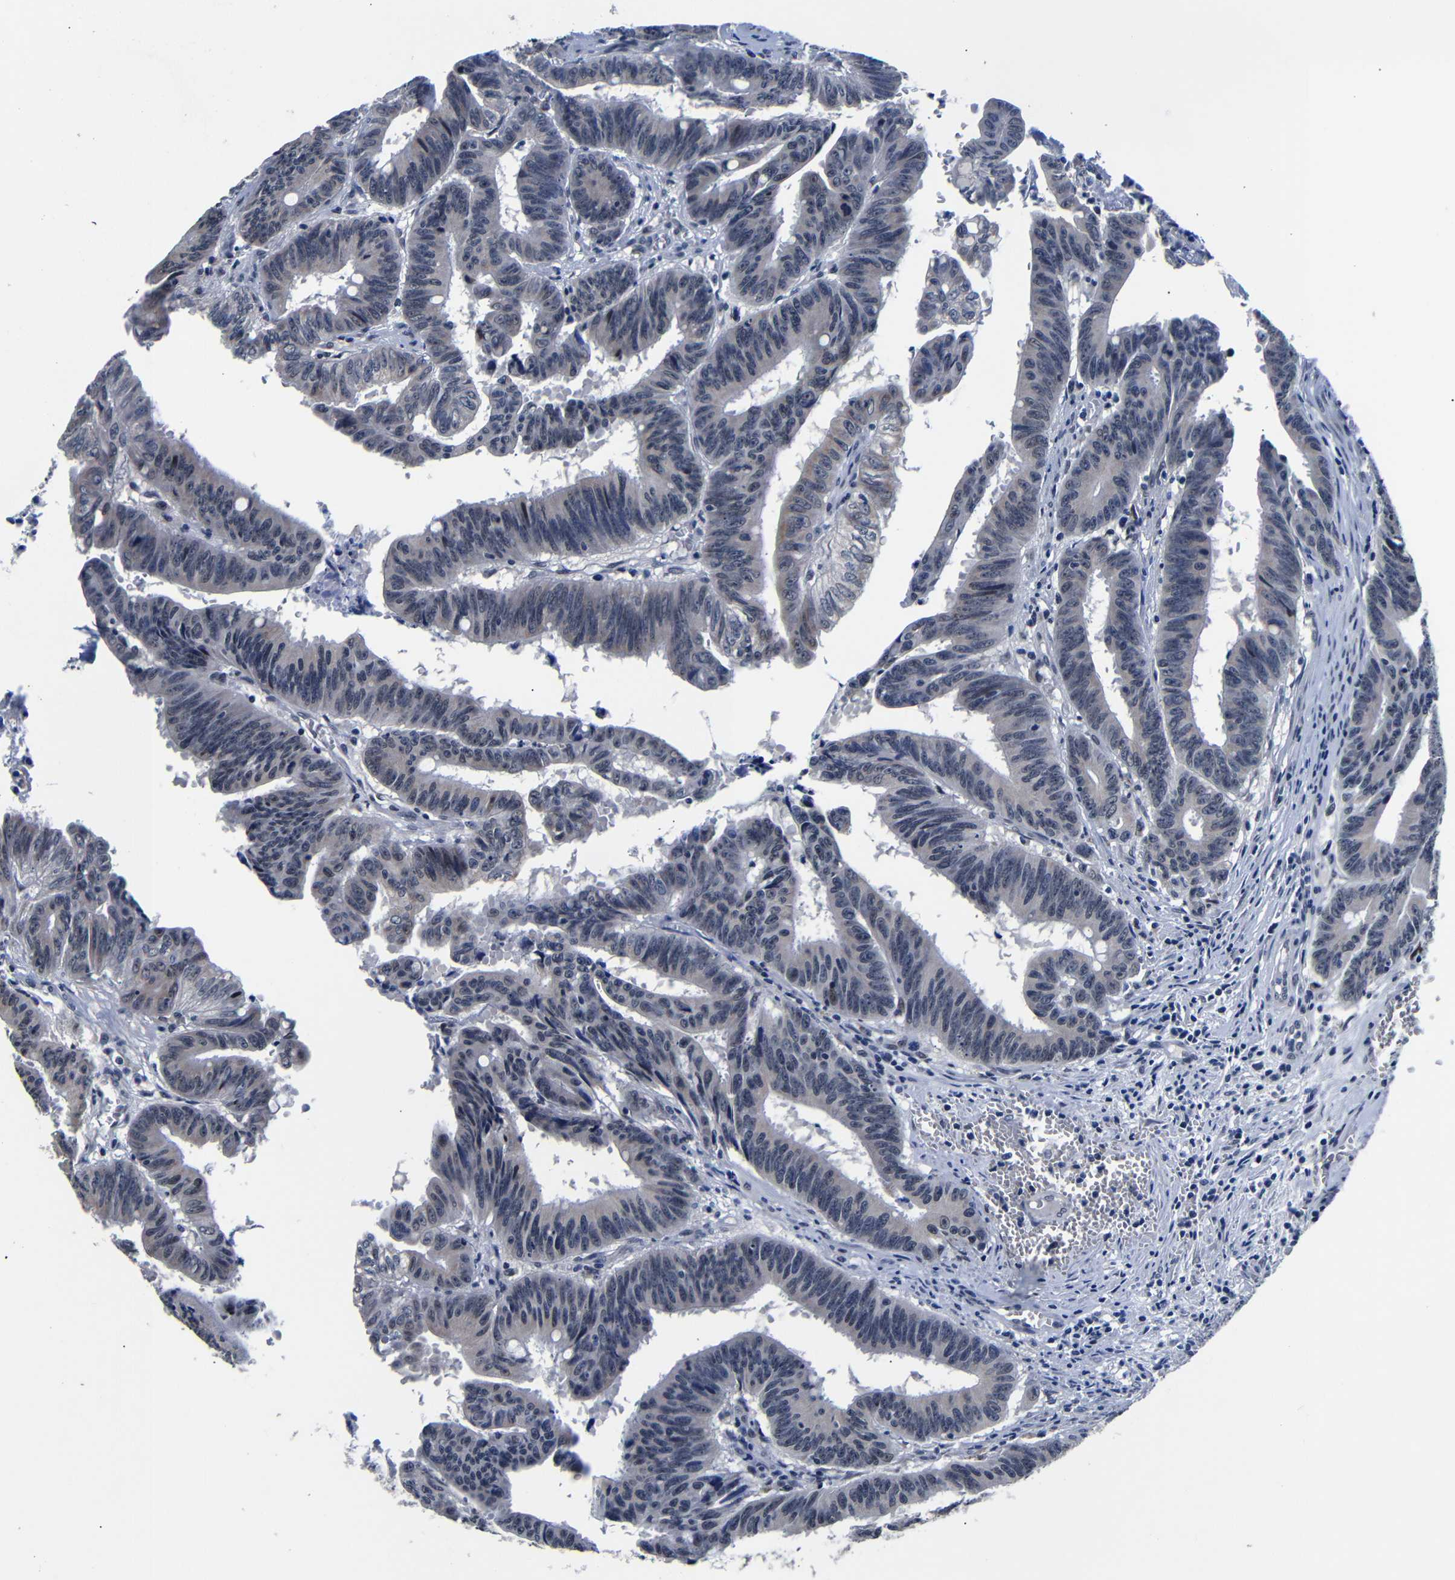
{"staining": {"intensity": "negative", "quantity": "none", "location": "none"}, "tissue": "colorectal cancer", "cell_type": "Tumor cells", "image_type": "cancer", "snomed": [{"axis": "morphology", "description": "Adenocarcinoma, NOS"}, {"axis": "topography", "description": "Colon"}], "caption": "A histopathology image of colorectal cancer stained for a protein displays no brown staining in tumor cells. (IHC, brightfield microscopy, high magnification).", "gene": "DEPP1", "patient": {"sex": "male", "age": 45}}